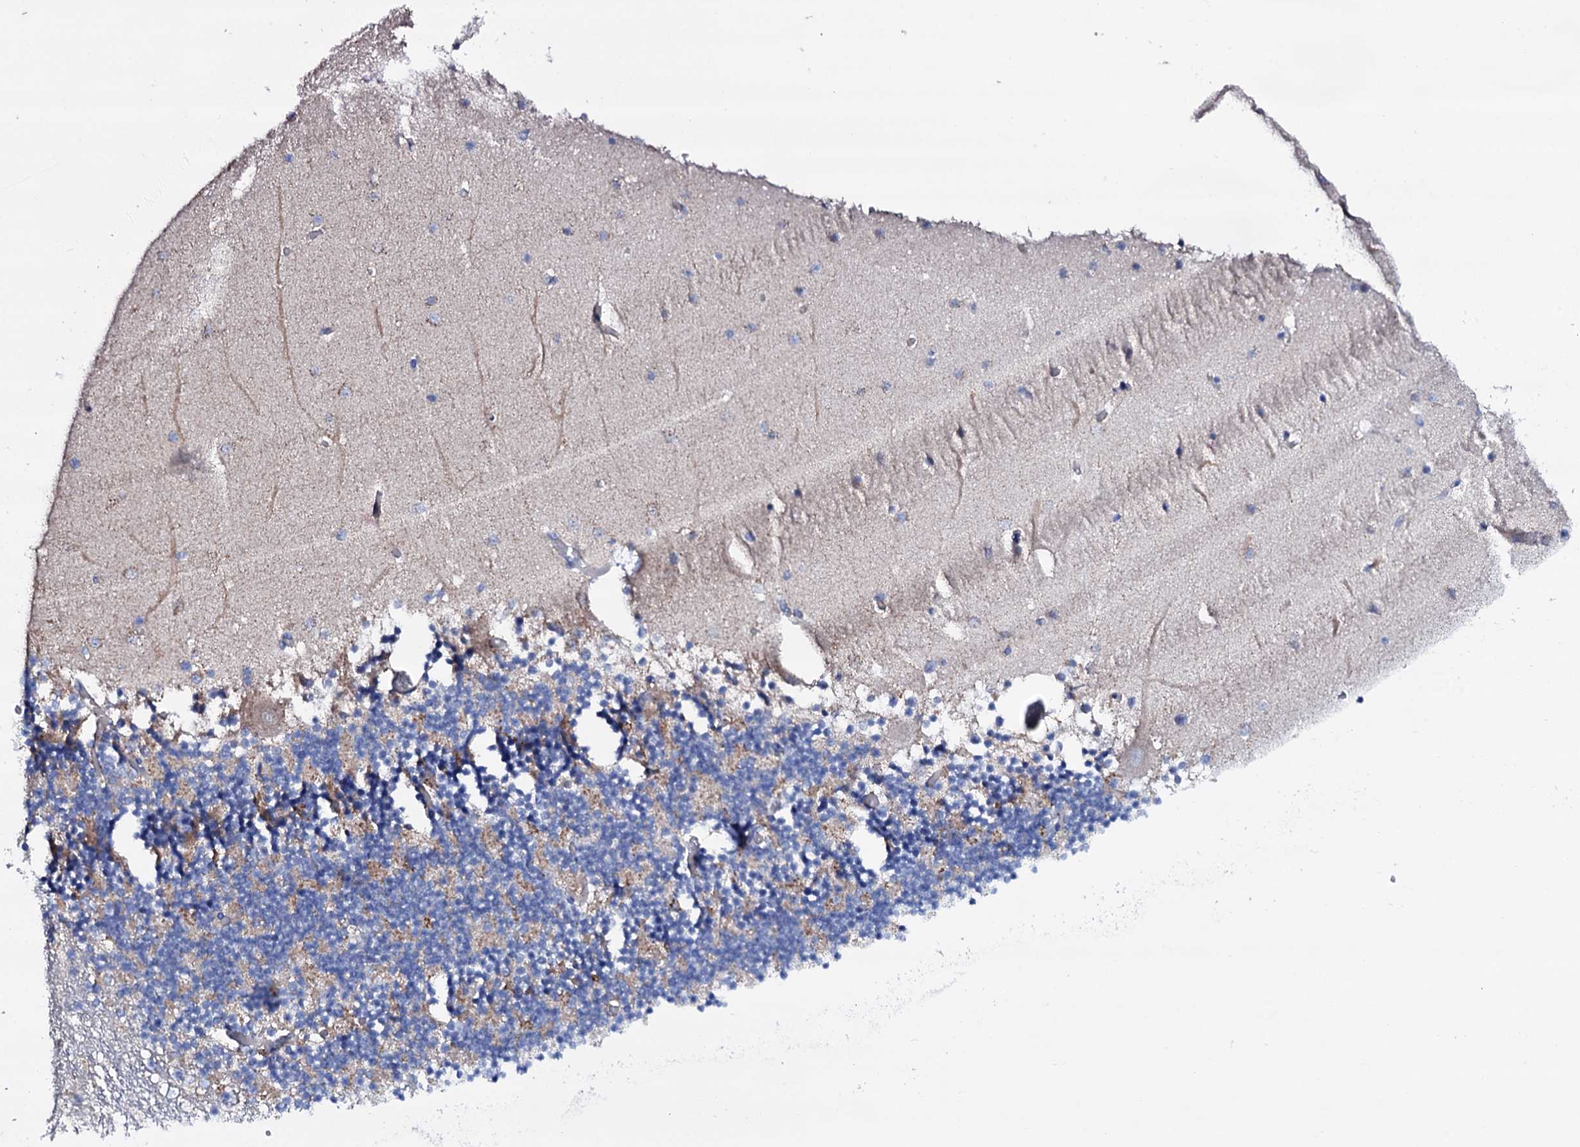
{"staining": {"intensity": "weak", "quantity": "25%-75%", "location": "cytoplasmic/membranous"}, "tissue": "cerebellum", "cell_type": "Cells in granular layer", "image_type": "normal", "snomed": [{"axis": "morphology", "description": "Normal tissue, NOS"}, {"axis": "topography", "description": "Cerebellum"}], "caption": "This micrograph demonstrates immunohistochemistry (IHC) staining of benign cerebellum, with low weak cytoplasmic/membranous expression in about 25%-75% of cells in granular layer.", "gene": "TCAF2C", "patient": {"sex": "female", "age": 28}}